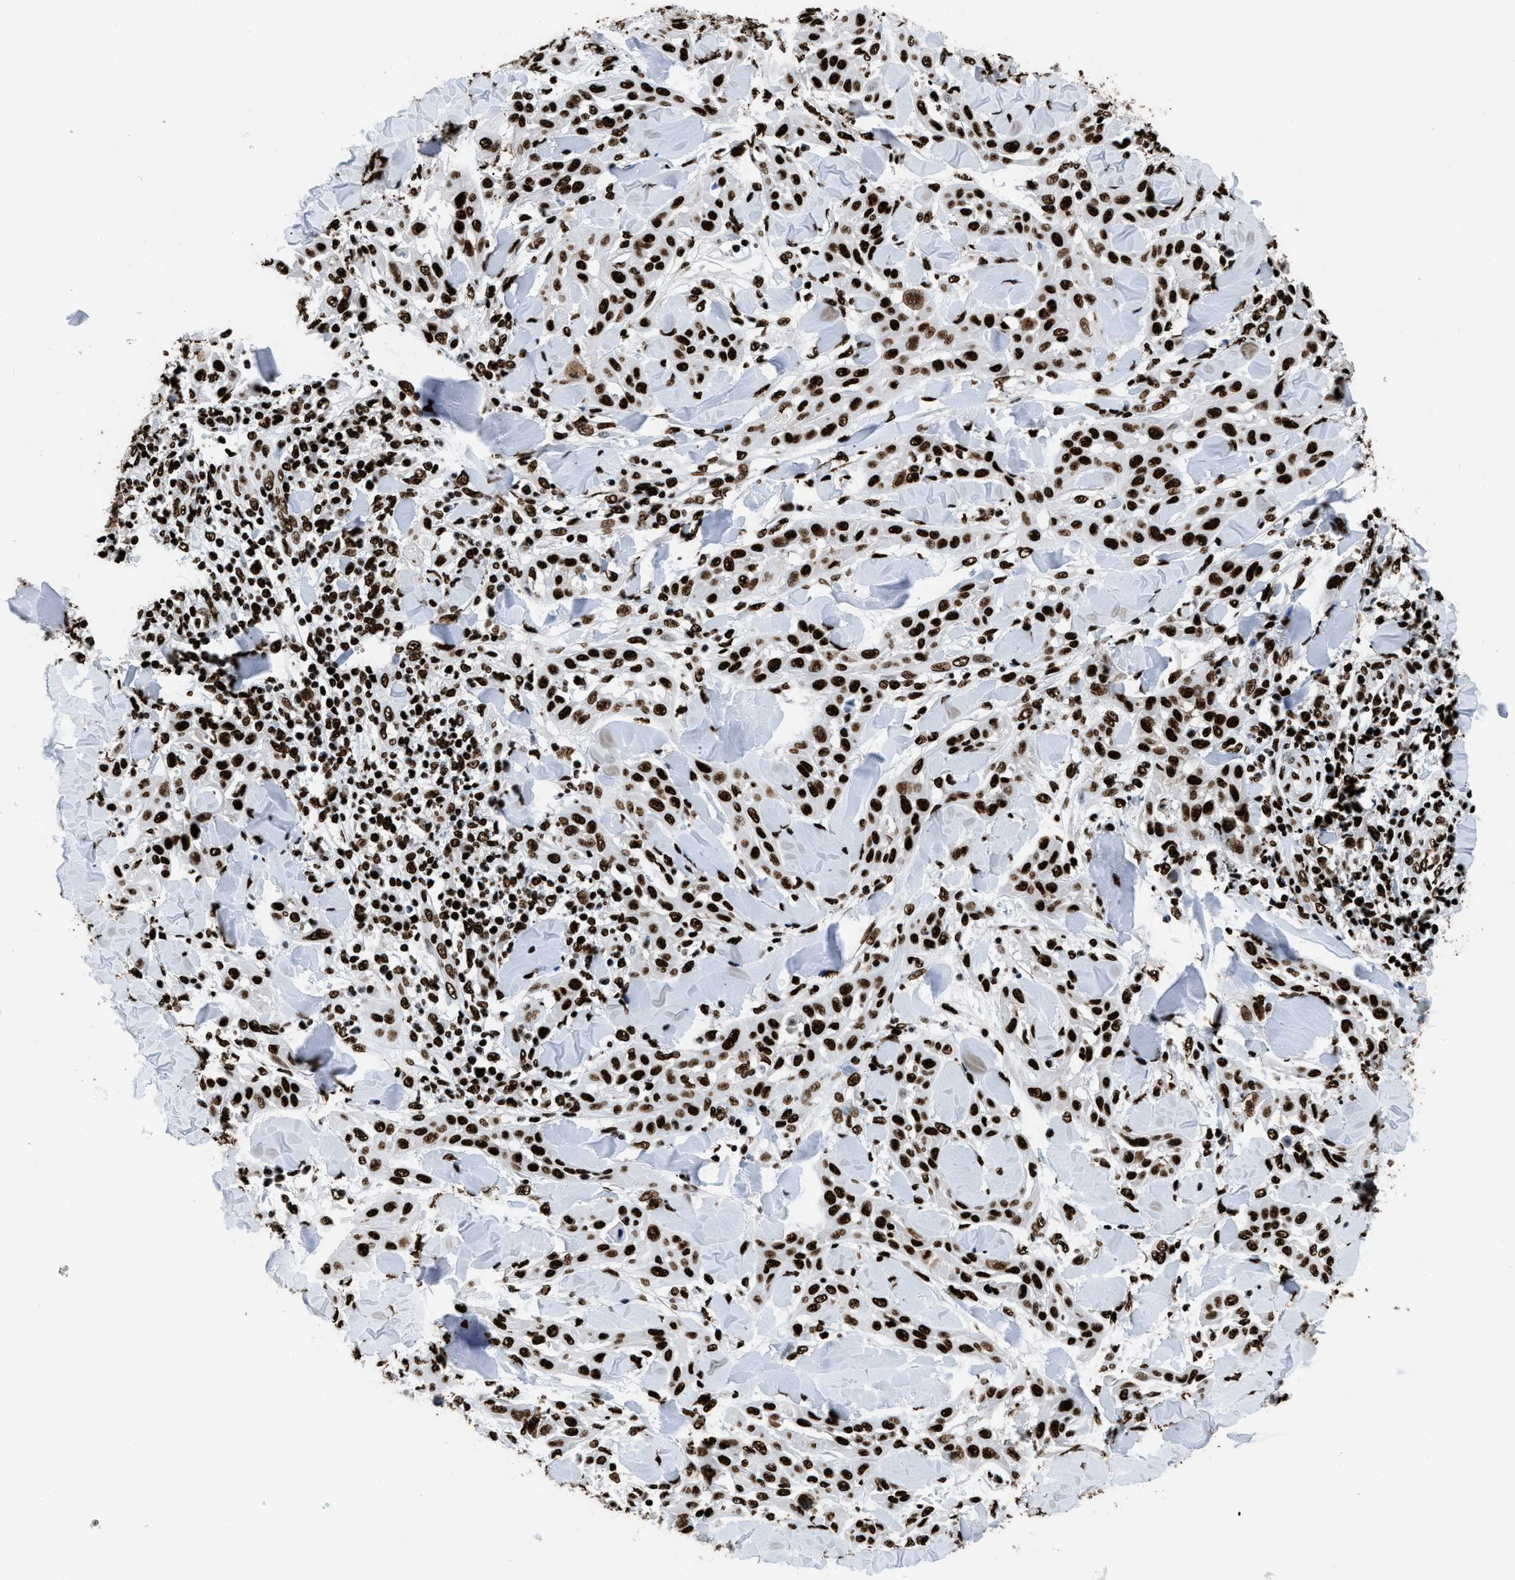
{"staining": {"intensity": "strong", "quantity": ">75%", "location": "nuclear"}, "tissue": "skin cancer", "cell_type": "Tumor cells", "image_type": "cancer", "snomed": [{"axis": "morphology", "description": "Squamous cell carcinoma, NOS"}, {"axis": "topography", "description": "Skin"}], "caption": "High-magnification brightfield microscopy of skin cancer (squamous cell carcinoma) stained with DAB (3,3'-diaminobenzidine) (brown) and counterstained with hematoxylin (blue). tumor cells exhibit strong nuclear staining is appreciated in about>75% of cells.", "gene": "HNRNPM", "patient": {"sex": "male", "age": 24}}